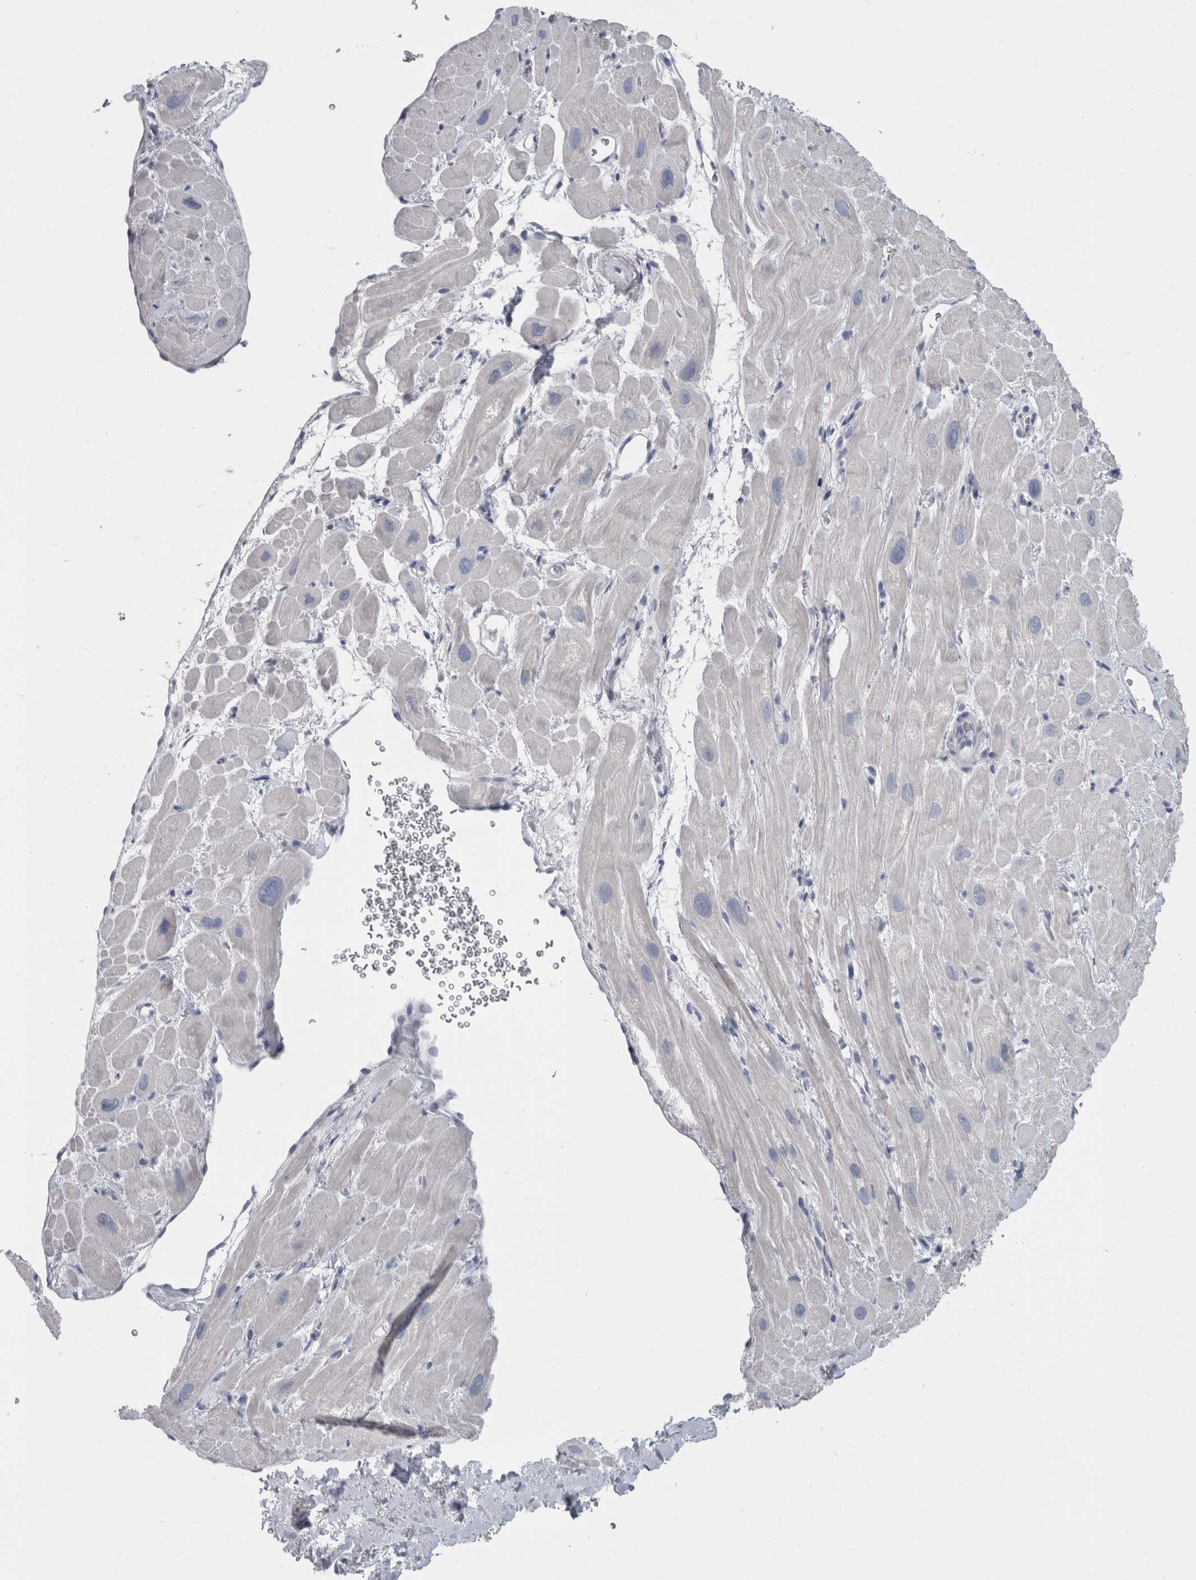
{"staining": {"intensity": "negative", "quantity": "none", "location": "none"}, "tissue": "heart muscle", "cell_type": "Cardiomyocytes", "image_type": "normal", "snomed": [{"axis": "morphology", "description": "Normal tissue, NOS"}, {"axis": "topography", "description": "Heart"}], "caption": "High magnification brightfield microscopy of normal heart muscle stained with DAB (3,3'-diaminobenzidine) (brown) and counterstained with hematoxylin (blue): cardiomyocytes show no significant positivity. The staining is performed using DAB brown chromogen with nuclei counter-stained in using hematoxylin.", "gene": "MSMB", "patient": {"sex": "male", "age": 49}}